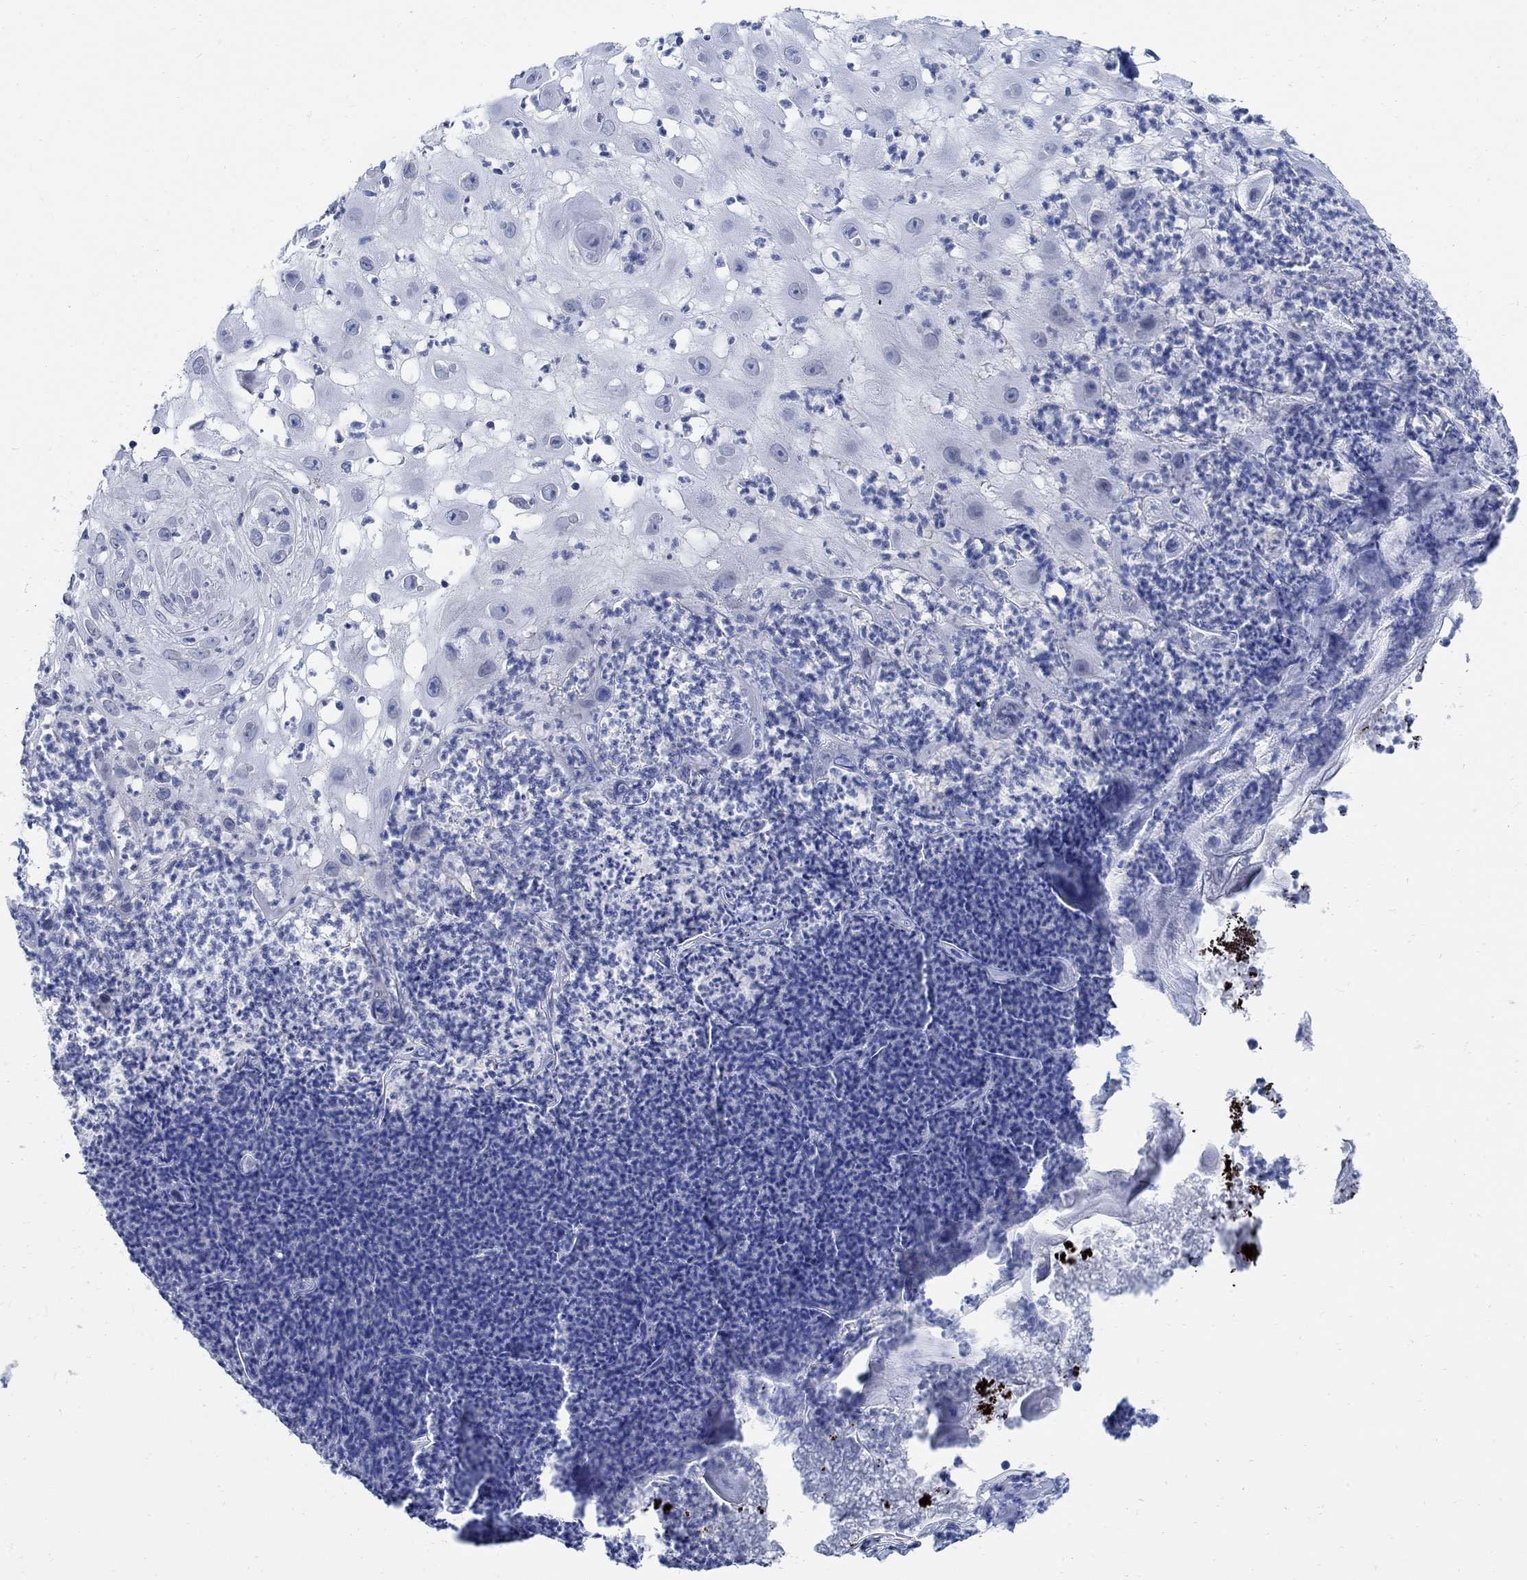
{"staining": {"intensity": "negative", "quantity": "none", "location": "none"}, "tissue": "skin cancer", "cell_type": "Tumor cells", "image_type": "cancer", "snomed": [{"axis": "morphology", "description": "Normal tissue, NOS"}, {"axis": "morphology", "description": "Squamous cell carcinoma, NOS"}, {"axis": "topography", "description": "Skin"}], "caption": "A micrograph of human skin cancer is negative for staining in tumor cells. (Stains: DAB IHC with hematoxylin counter stain, Microscopy: brightfield microscopy at high magnification).", "gene": "CAMK2N1", "patient": {"sex": "male", "age": 79}}